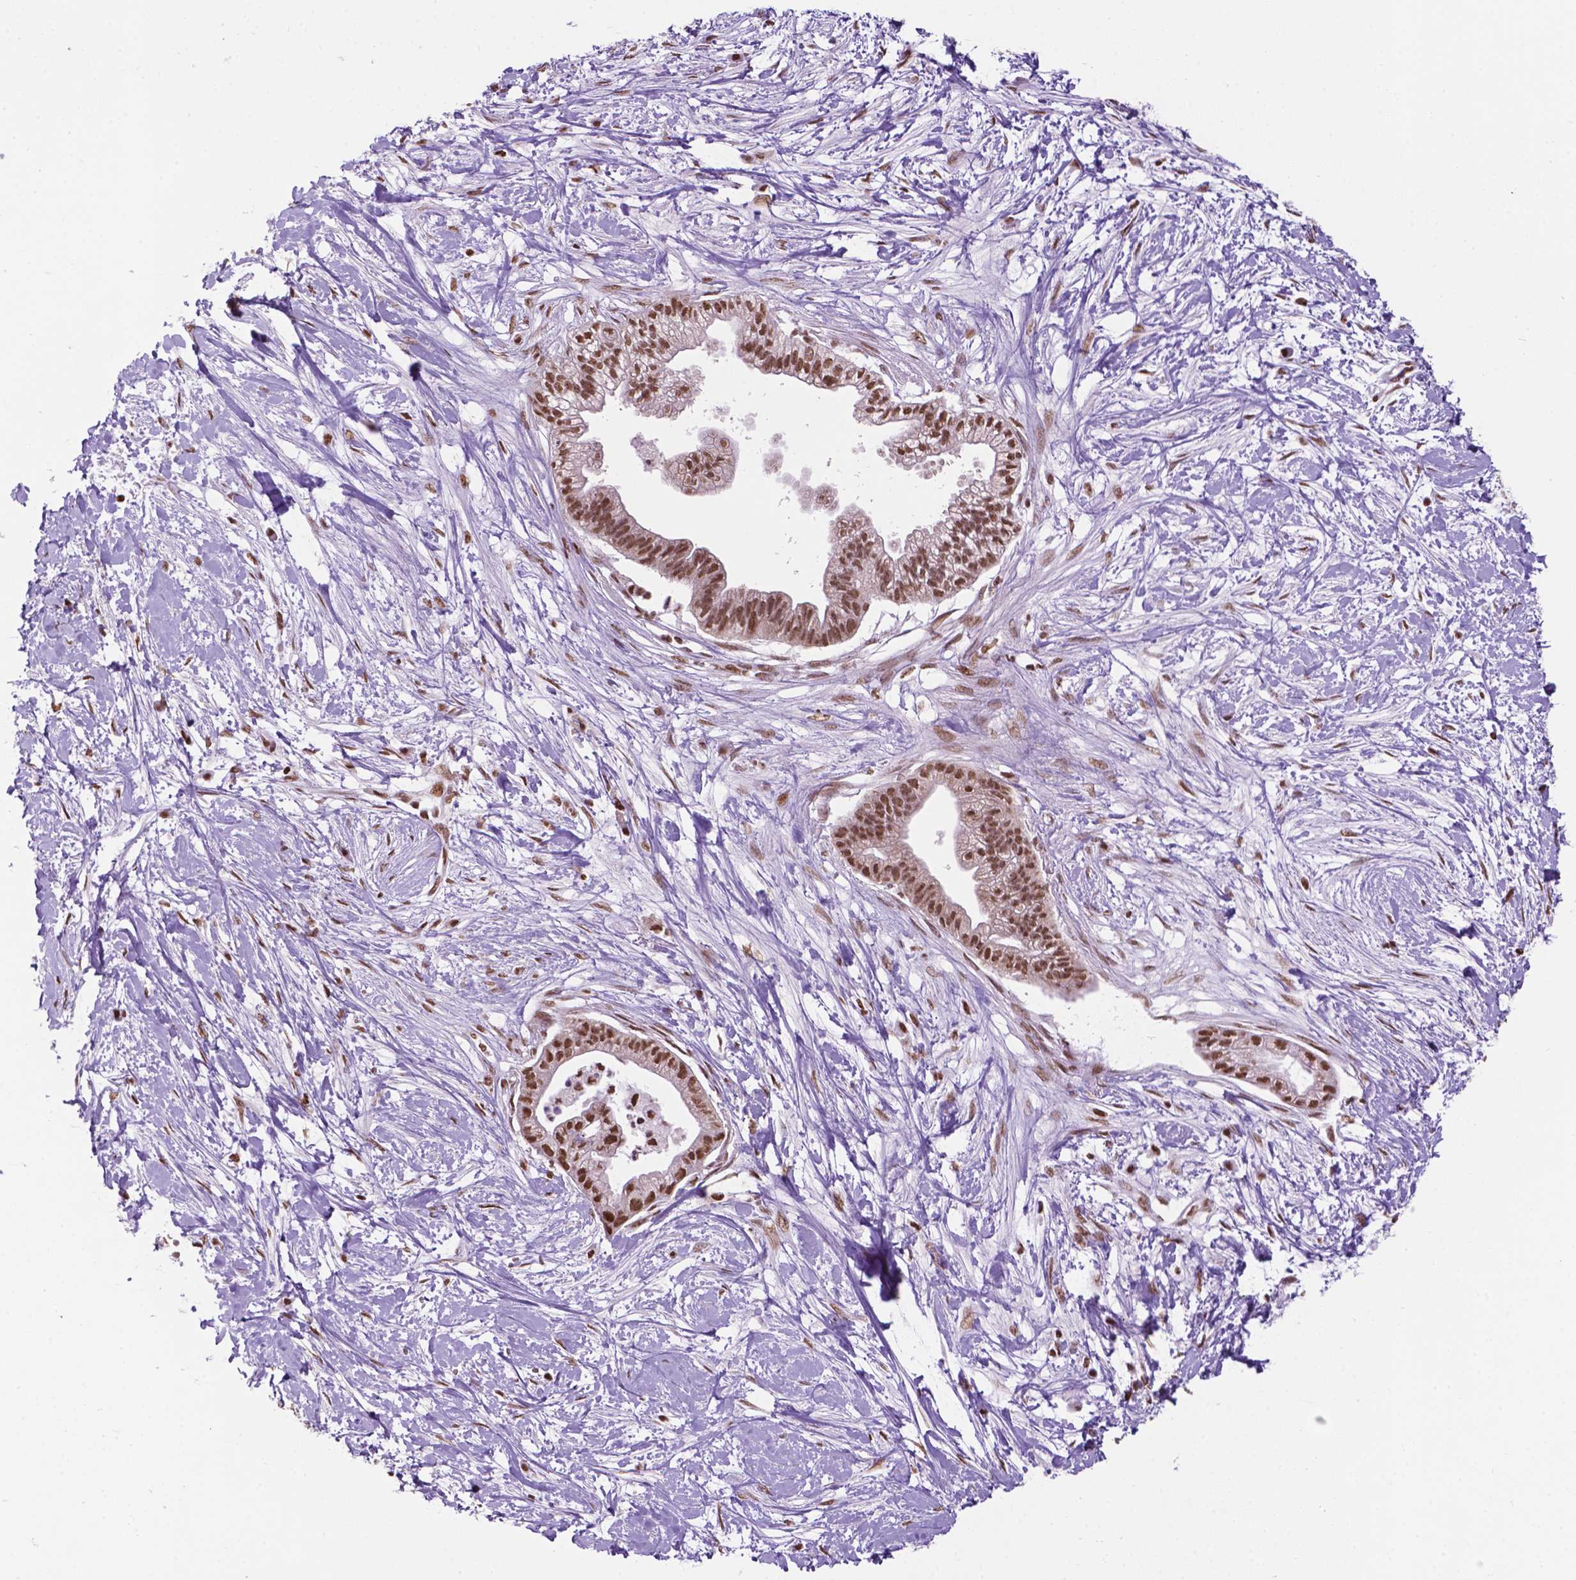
{"staining": {"intensity": "strong", "quantity": ">75%", "location": "nuclear"}, "tissue": "pancreatic cancer", "cell_type": "Tumor cells", "image_type": "cancer", "snomed": [{"axis": "morphology", "description": "Normal tissue, NOS"}, {"axis": "morphology", "description": "Adenocarcinoma, NOS"}, {"axis": "topography", "description": "Lymph node"}, {"axis": "topography", "description": "Pancreas"}], "caption": "Pancreatic cancer stained with a brown dye reveals strong nuclear positive positivity in about >75% of tumor cells.", "gene": "COL23A1", "patient": {"sex": "female", "age": 58}}